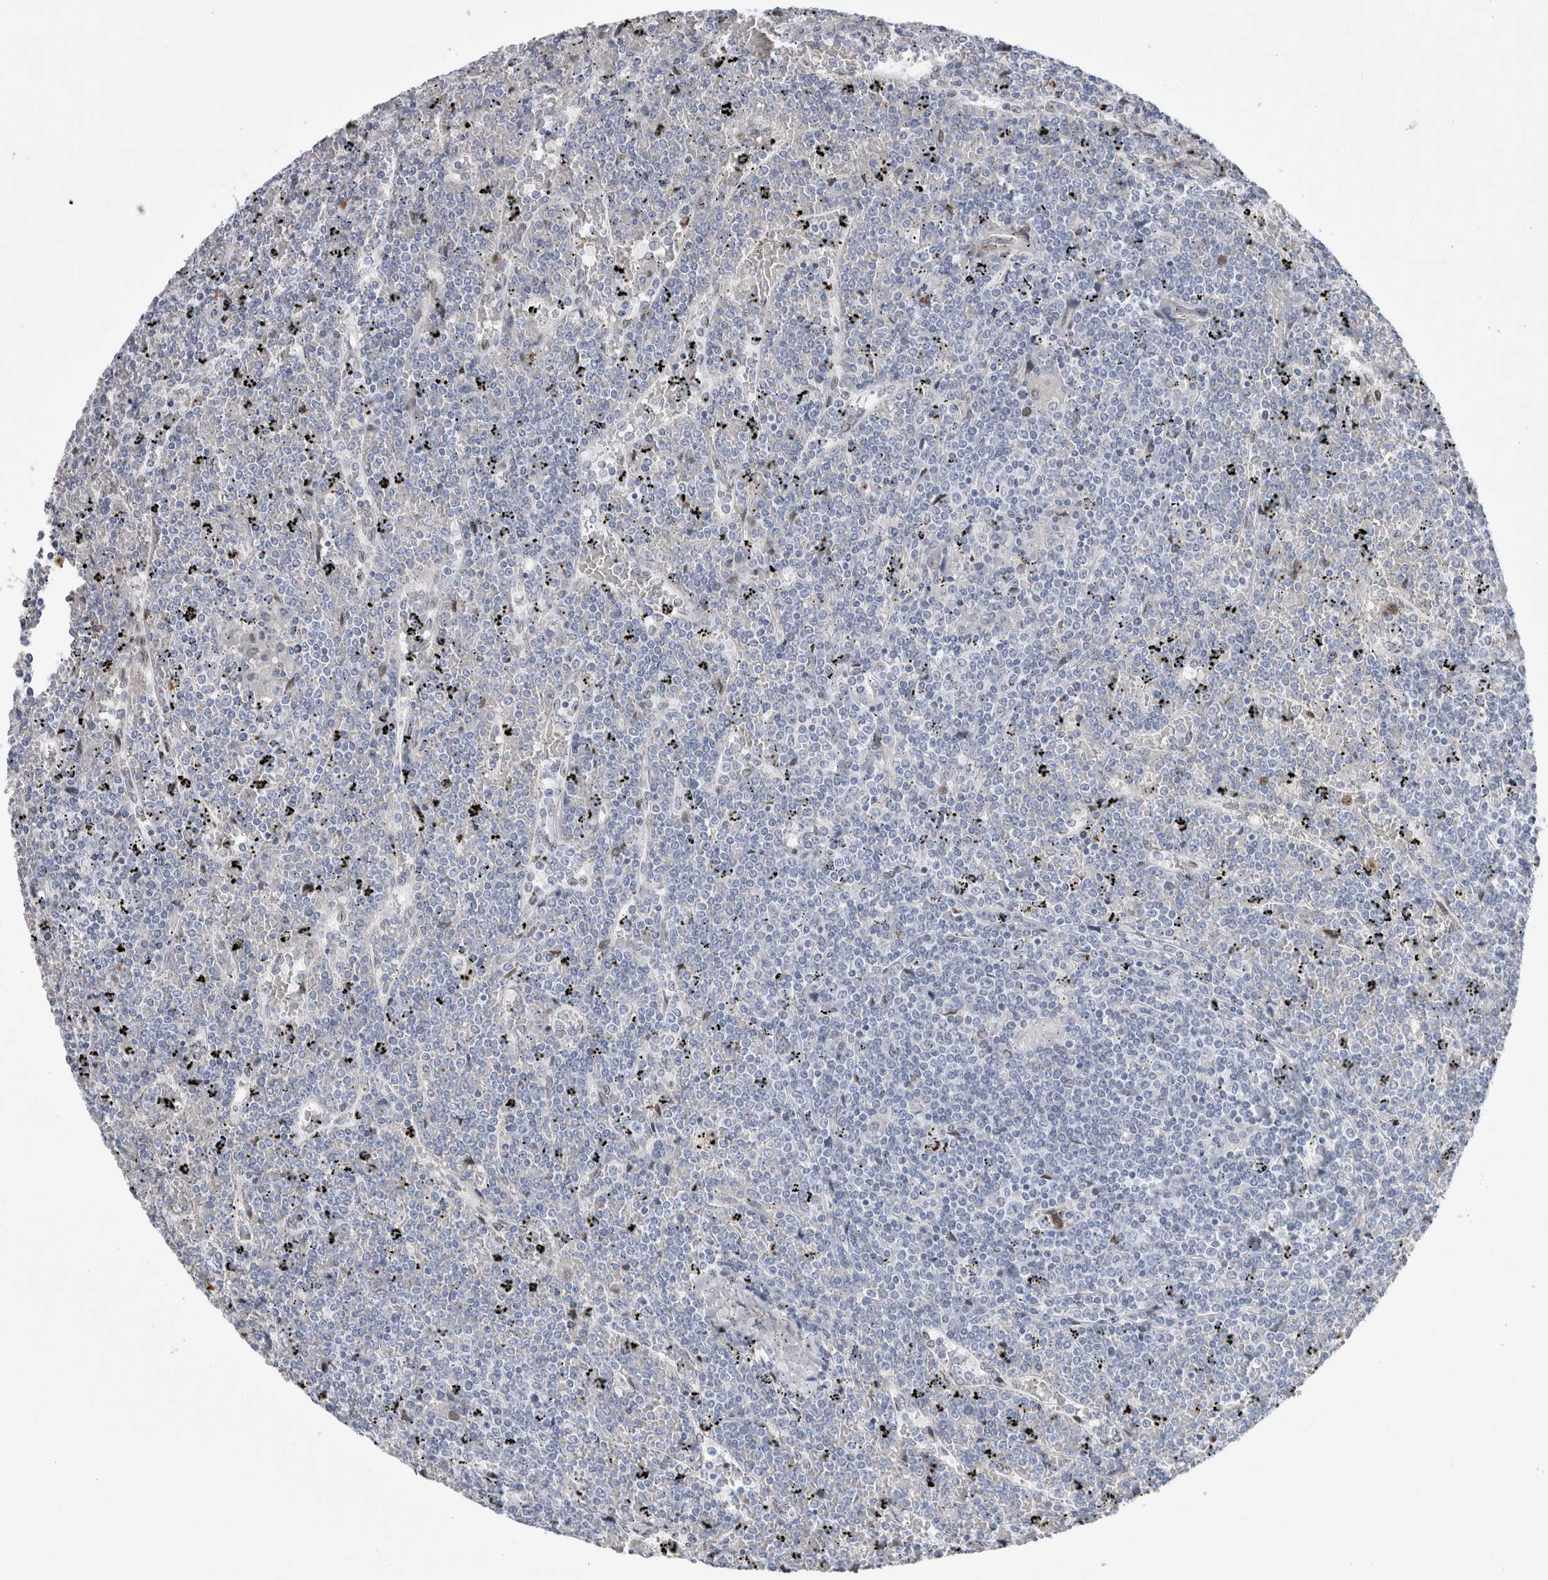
{"staining": {"intensity": "negative", "quantity": "none", "location": "none"}, "tissue": "lymphoma", "cell_type": "Tumor cells", "image_type": "cancer", "snomed": [{"axis": "morphology", "description": "Malignant lymphoma, non-Hodgkin's type, Low grade"}, {"axis": "topography", "description": "Spleen"}], "caption": "A high-resolution histopathology image shows IHC staining of lymphoma, which reveals no significant expression in tumor cells.", "gene": "DMTN", "patient": {"sex": "female", "age": 19}}